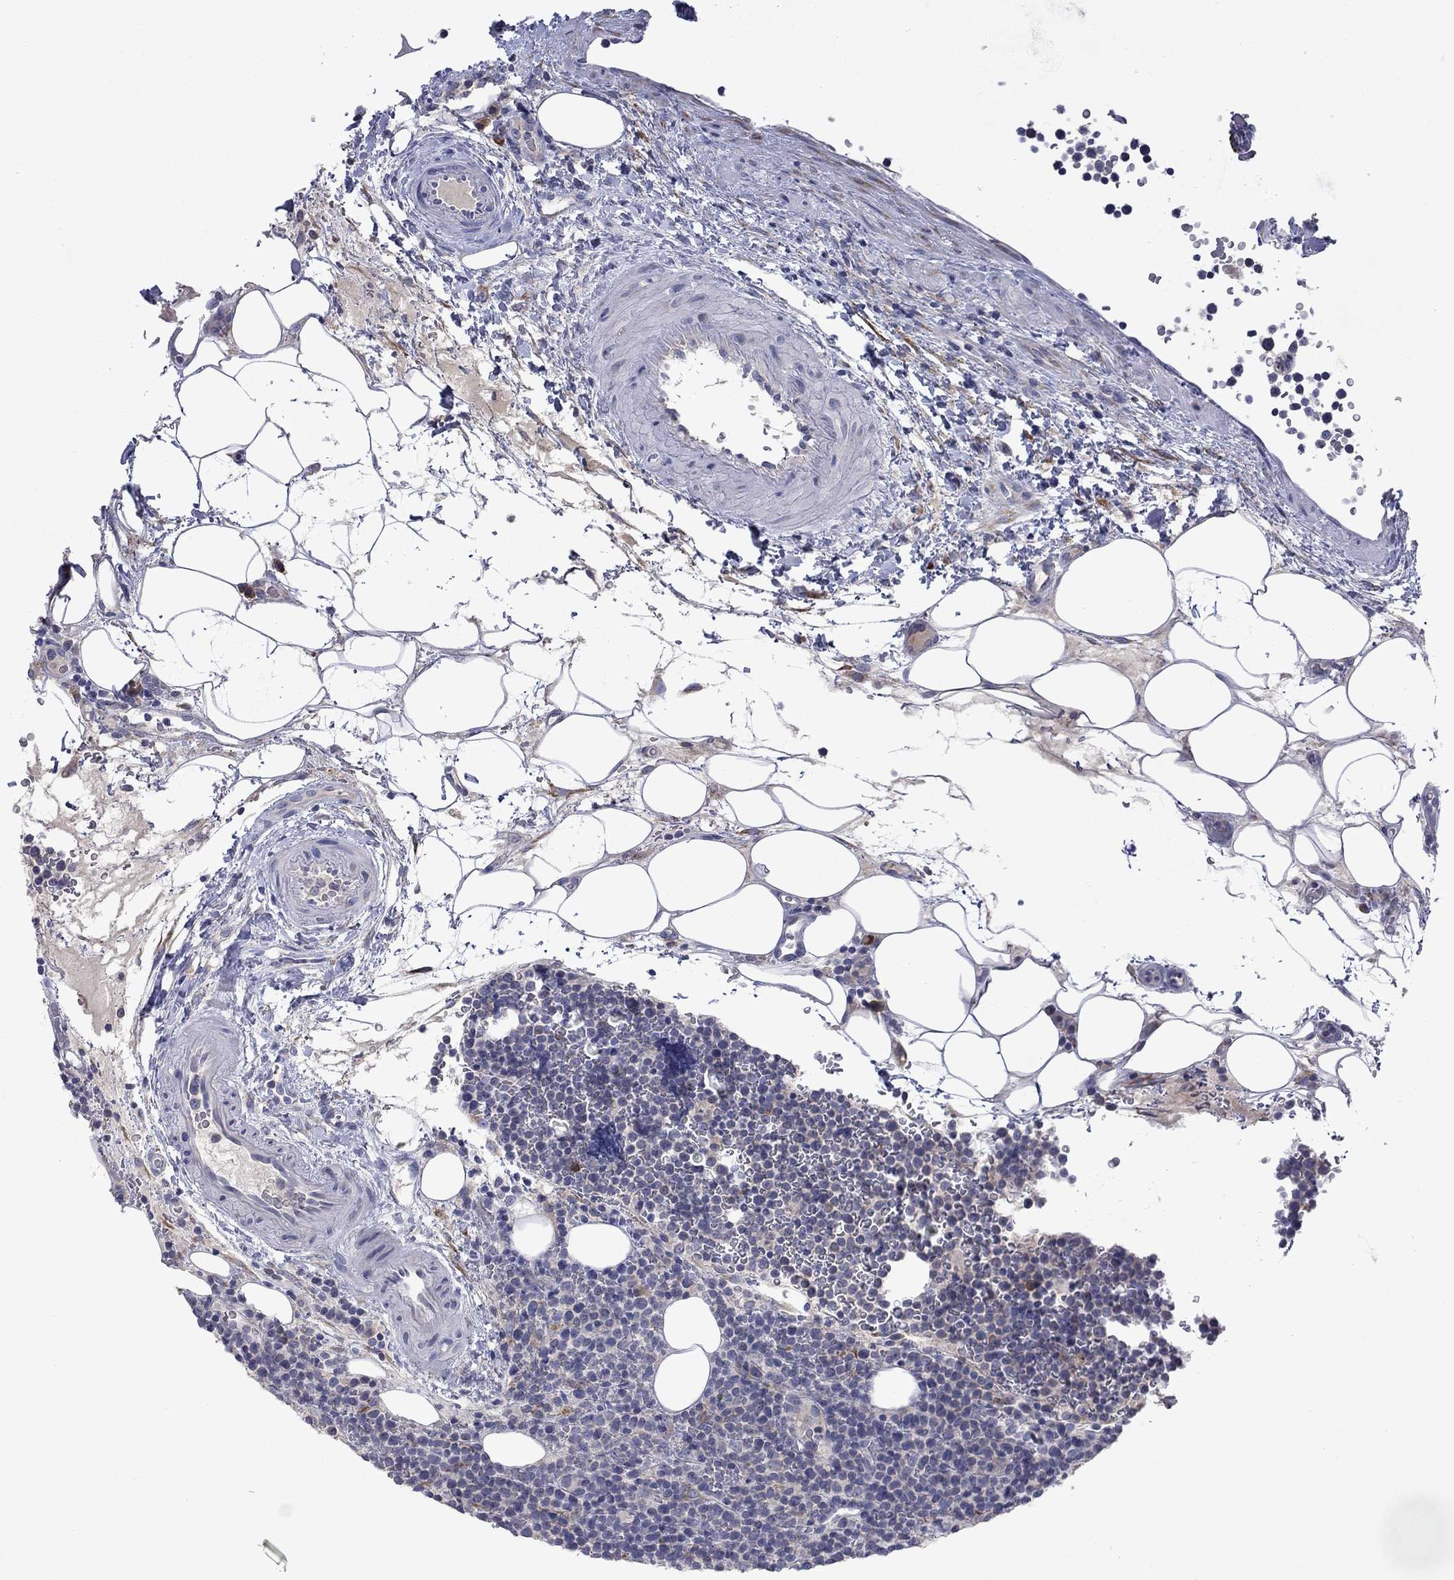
{"staining": {"intensity": "negative", "quantity": "none", "location": "none"}, "tissue": "lymphoma", "cell_type": "Tumor cells", "image_type": "cancer", "snomed": [{"axis": "morphology", "description": "Malignant lymphoma, non-Hodgkin's type, High grade"}, {"axis": "topography", "description": "Lymph node"}], "caption": "Tumor cells are negative for protein expression in human malignant lymphoma, non-Hodgkin's type (high-grade).", "gene": "TMEM97", "patient": {"sex": "male", "age": 61}}